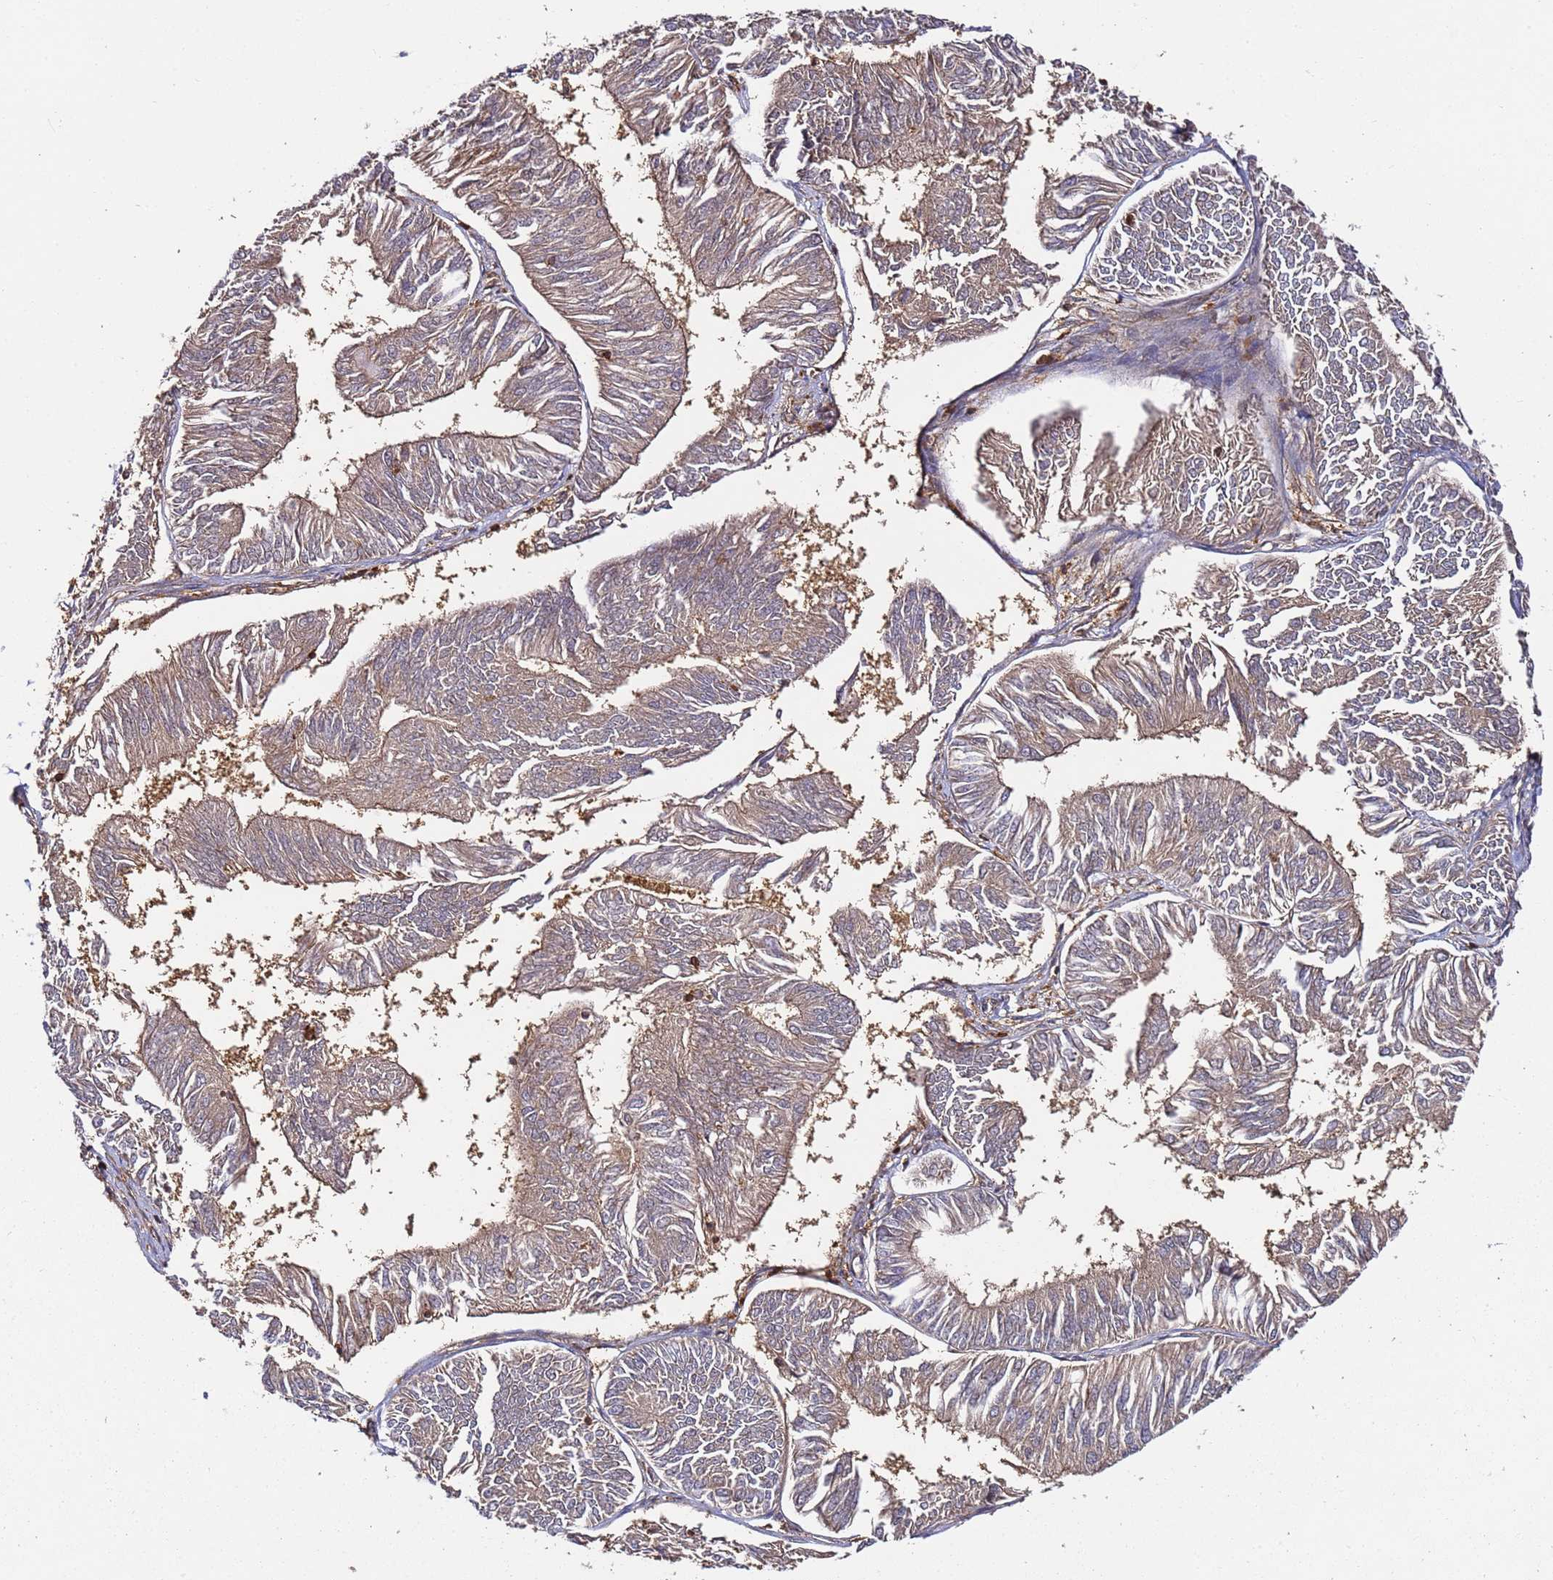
{"staining": {"intensity": "weak", "quantity": "25%-75%", "location": "cytoplasmic/membranous"}, "tissue": "endometrial cancer", "cell_type": "Tumor cells", "image_type": "cancer", "snomed": [{"axis": "morphology", "description": "Adenocarcinoma, NOS"}, {"axis": "topography", "description": "Endometrium"}], "caption": "Tumor cells reveal low levels of weak cytoplasmic/membranous positivity in about 25%-75% of cells in endometrial cancer.", "gene": "PRMT7", "patient": {"sex": "female", "age": 58}}